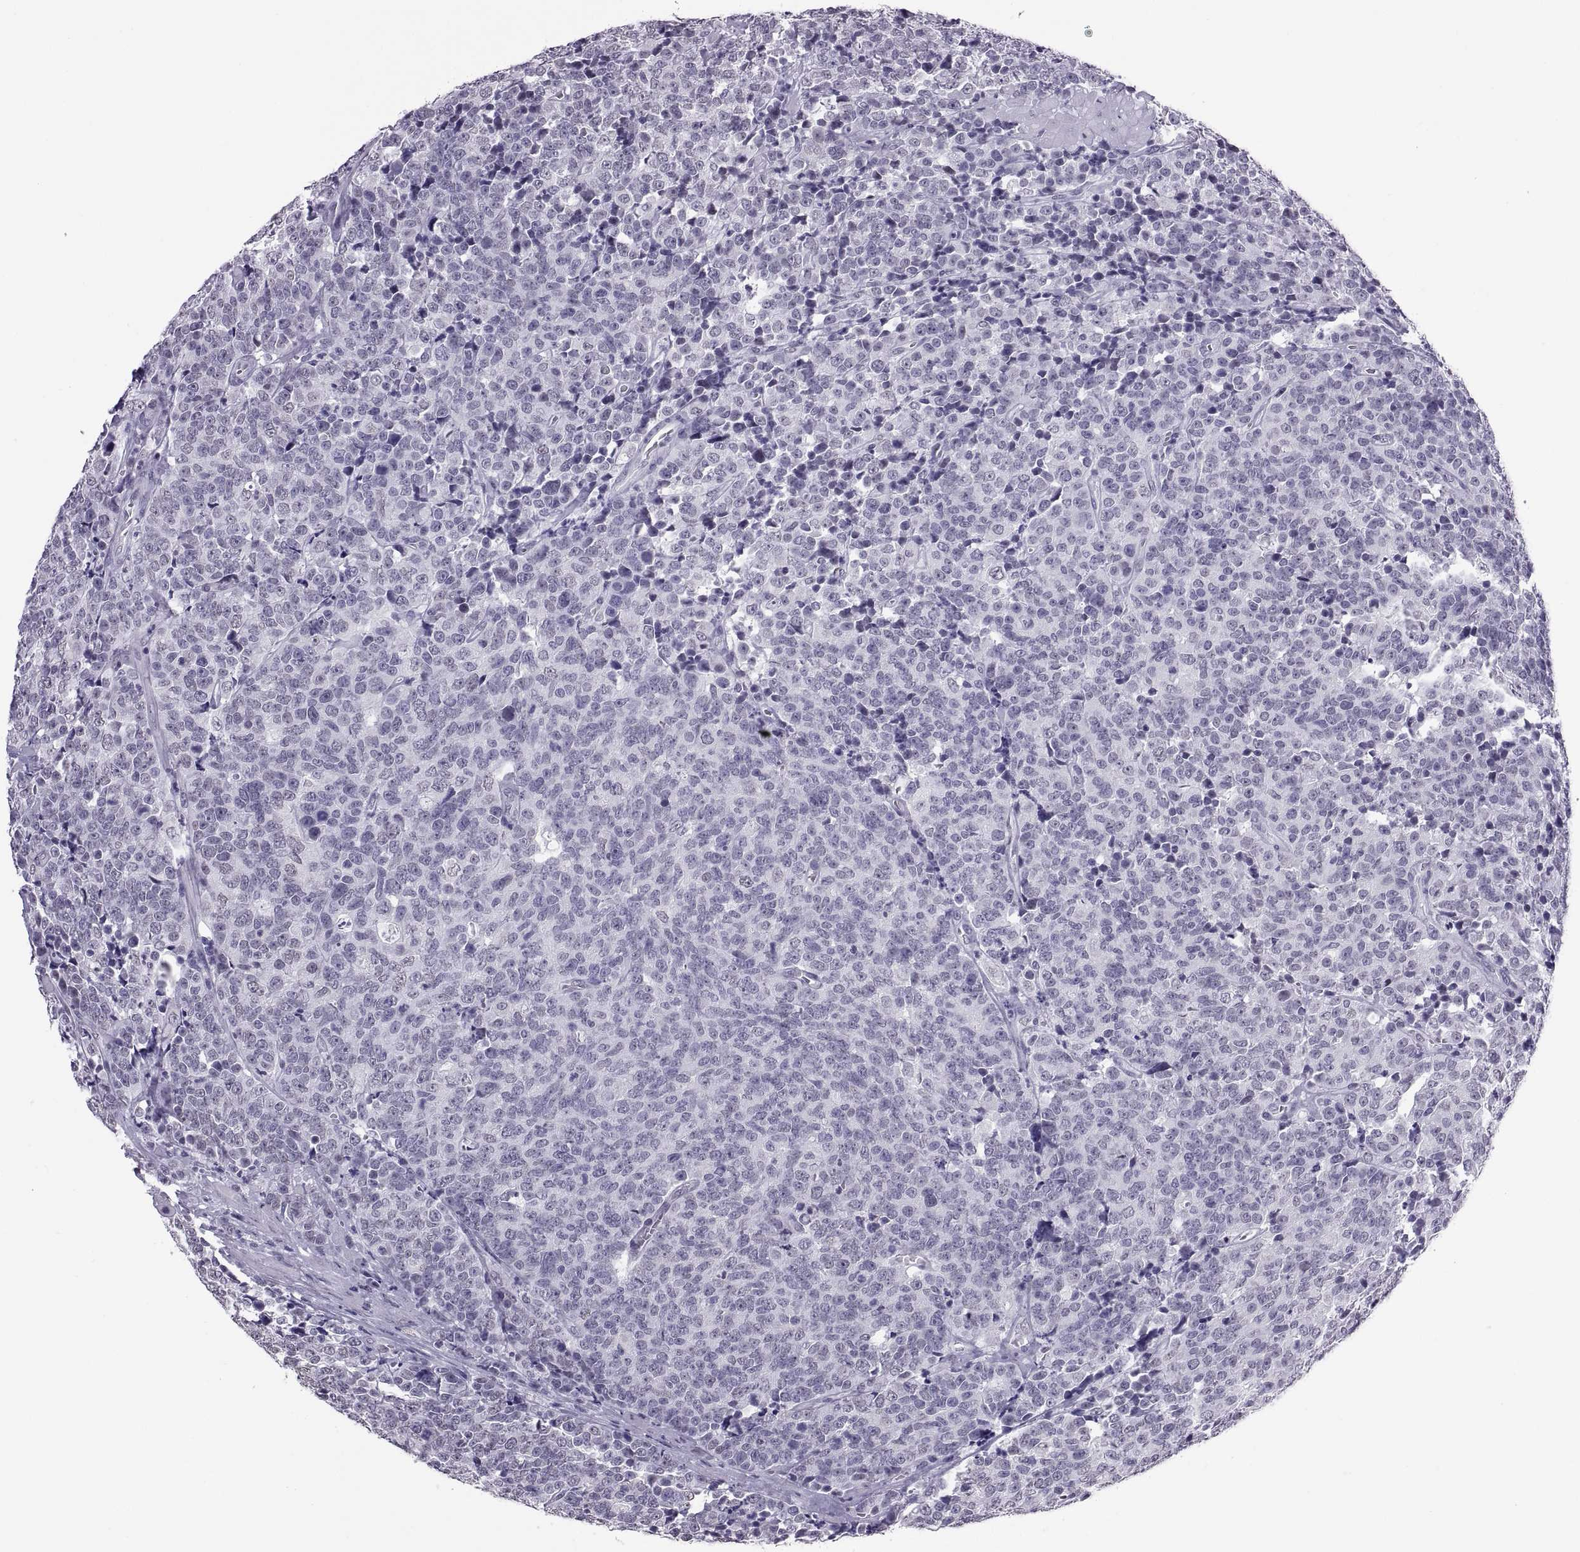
{"staining": {"intensity": "negative", "quantity": "none", "location": "none"}, "tissue": "prostate cancer", "cell_type": "Tumor cells", "image_type": "cancer", "snomed": [{"axis": "morphology", "description": "Adenocarcinoma, NOS"}, {"axis": "topography", "description": "Prostate"}], "caption": "The micrograph demonstrates no significant expression in tumor cells of prostate cancer (adenocarcinoma).", "gene": "CARTPT", "patient": {"sex": "male", "age": 67}}